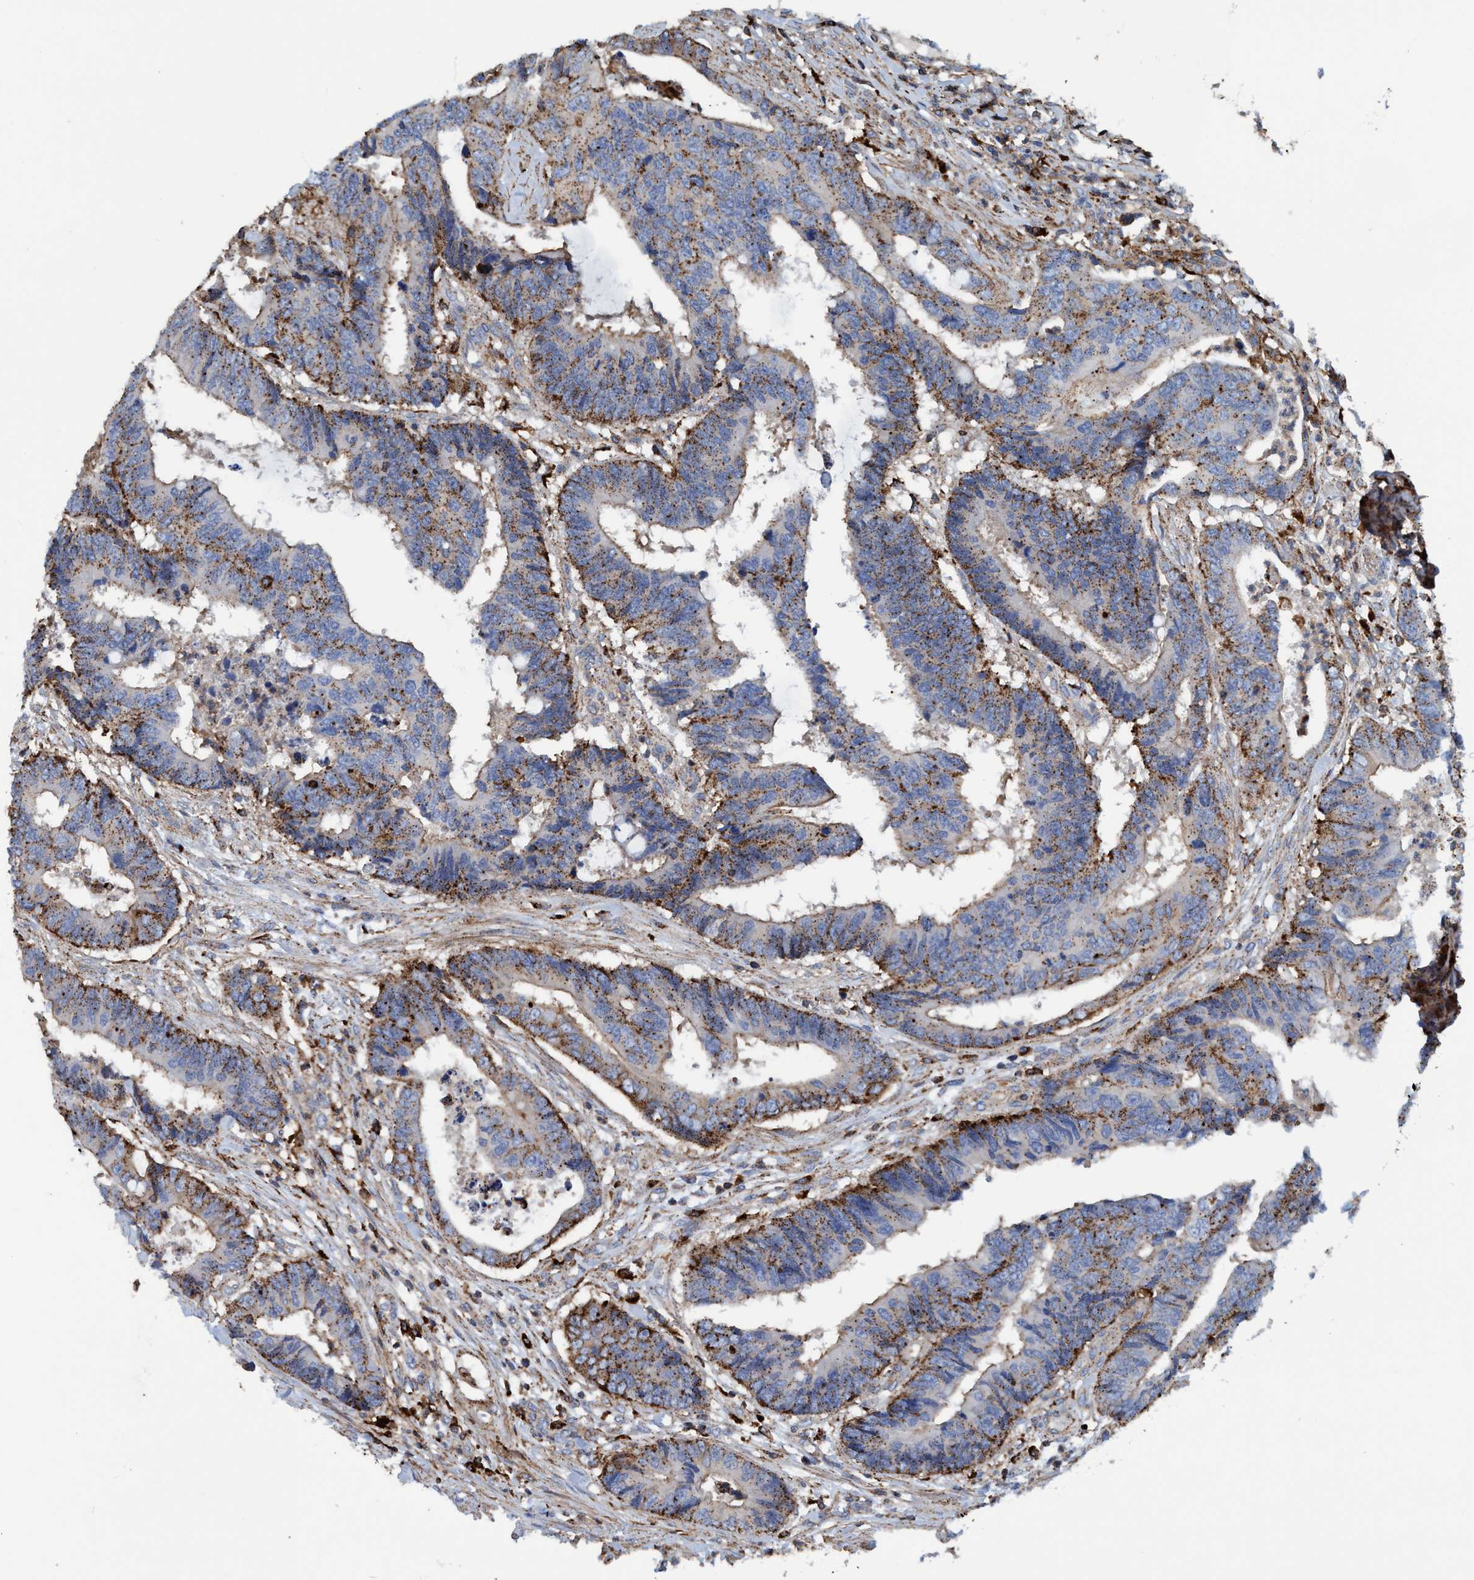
{"staining": {"intensity": "moderate", "quantity": ">75%", "location": "cytoplasmic/membranous"}, "tissue": "colorectal cancer", "cell_type": "Tumor cells", "image_type": "cancer", "snomed": [{"axis": "morphology", "description": "Adenocarcinoma, NOS"}, {"axis": "topography", "description": "Rectum"}], "caption": "Colorectal cancer (adenocarcinoma) stained with IHC exhibits moderate cytoplasmic/membranous staining in about >75% of tumor cells. The staining is performed using DAB (3,3'-diaminobenzidine) brown chromogen to label protein expression. The nuclei are counter-stained blue using hematoxylin.", "gene": "TRIM65", "patient": {"sex": "male", "age": 84}}